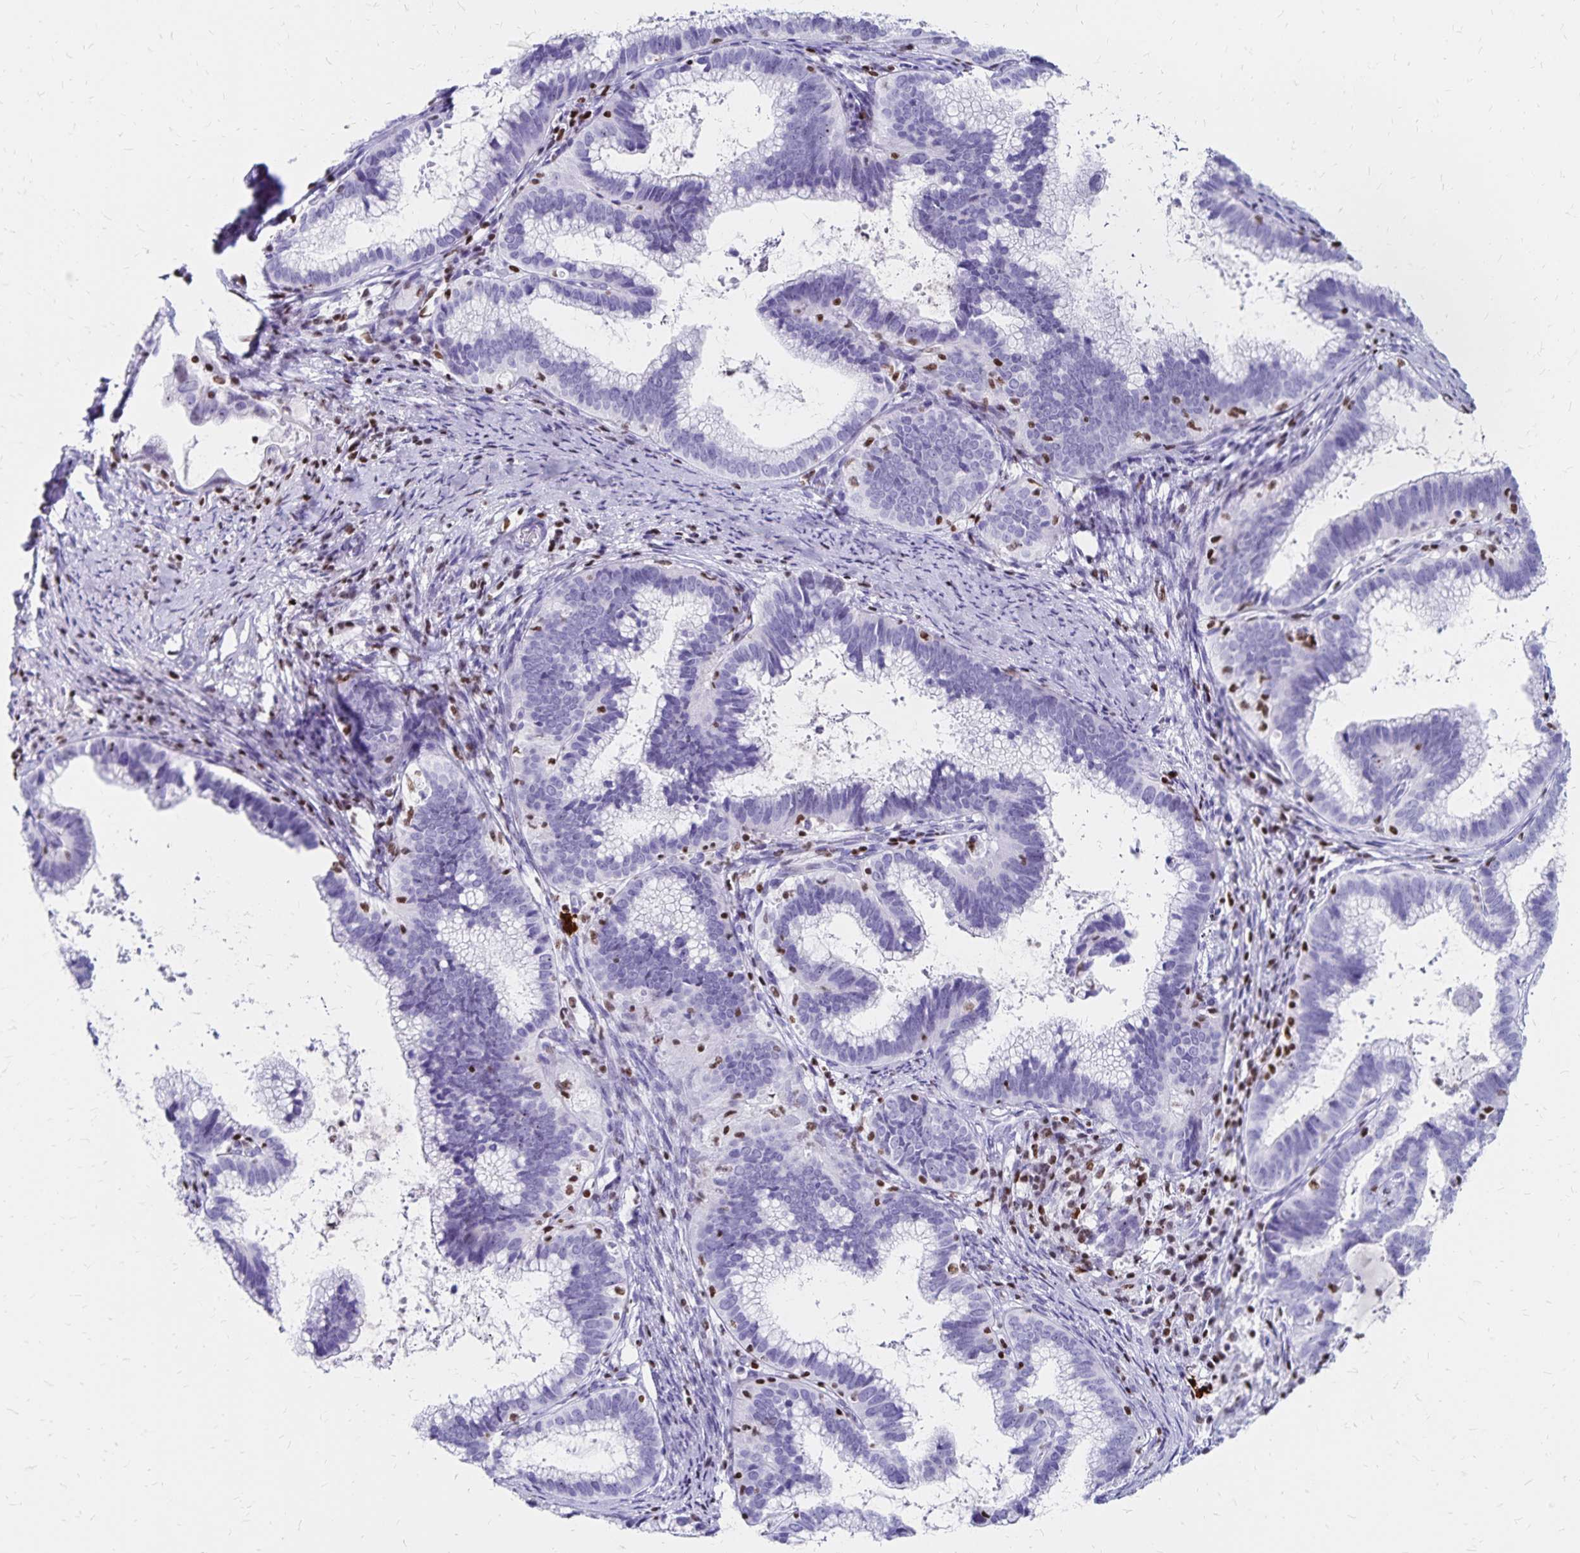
{"staining": {"intensity": "negative", "quantity": "none", "location": "none"}, "tissue": "cervical cancer", "cell_type": "Tumor cells", "image_type": "cancer", "snomed": [{"axis": "morphology", "description": "Adenocarcinoma, NOS"}, {"axis": "topography", "description": "Cervix"}], "caption": "DAB (3,3'-diaminobenzidine) immunohistochemical staining of adenocarcinoma (cervical) displays no significant positivity in tumor cells.", "gene": "IKZF1", "patient": {"sex": "female", "age": 61}}